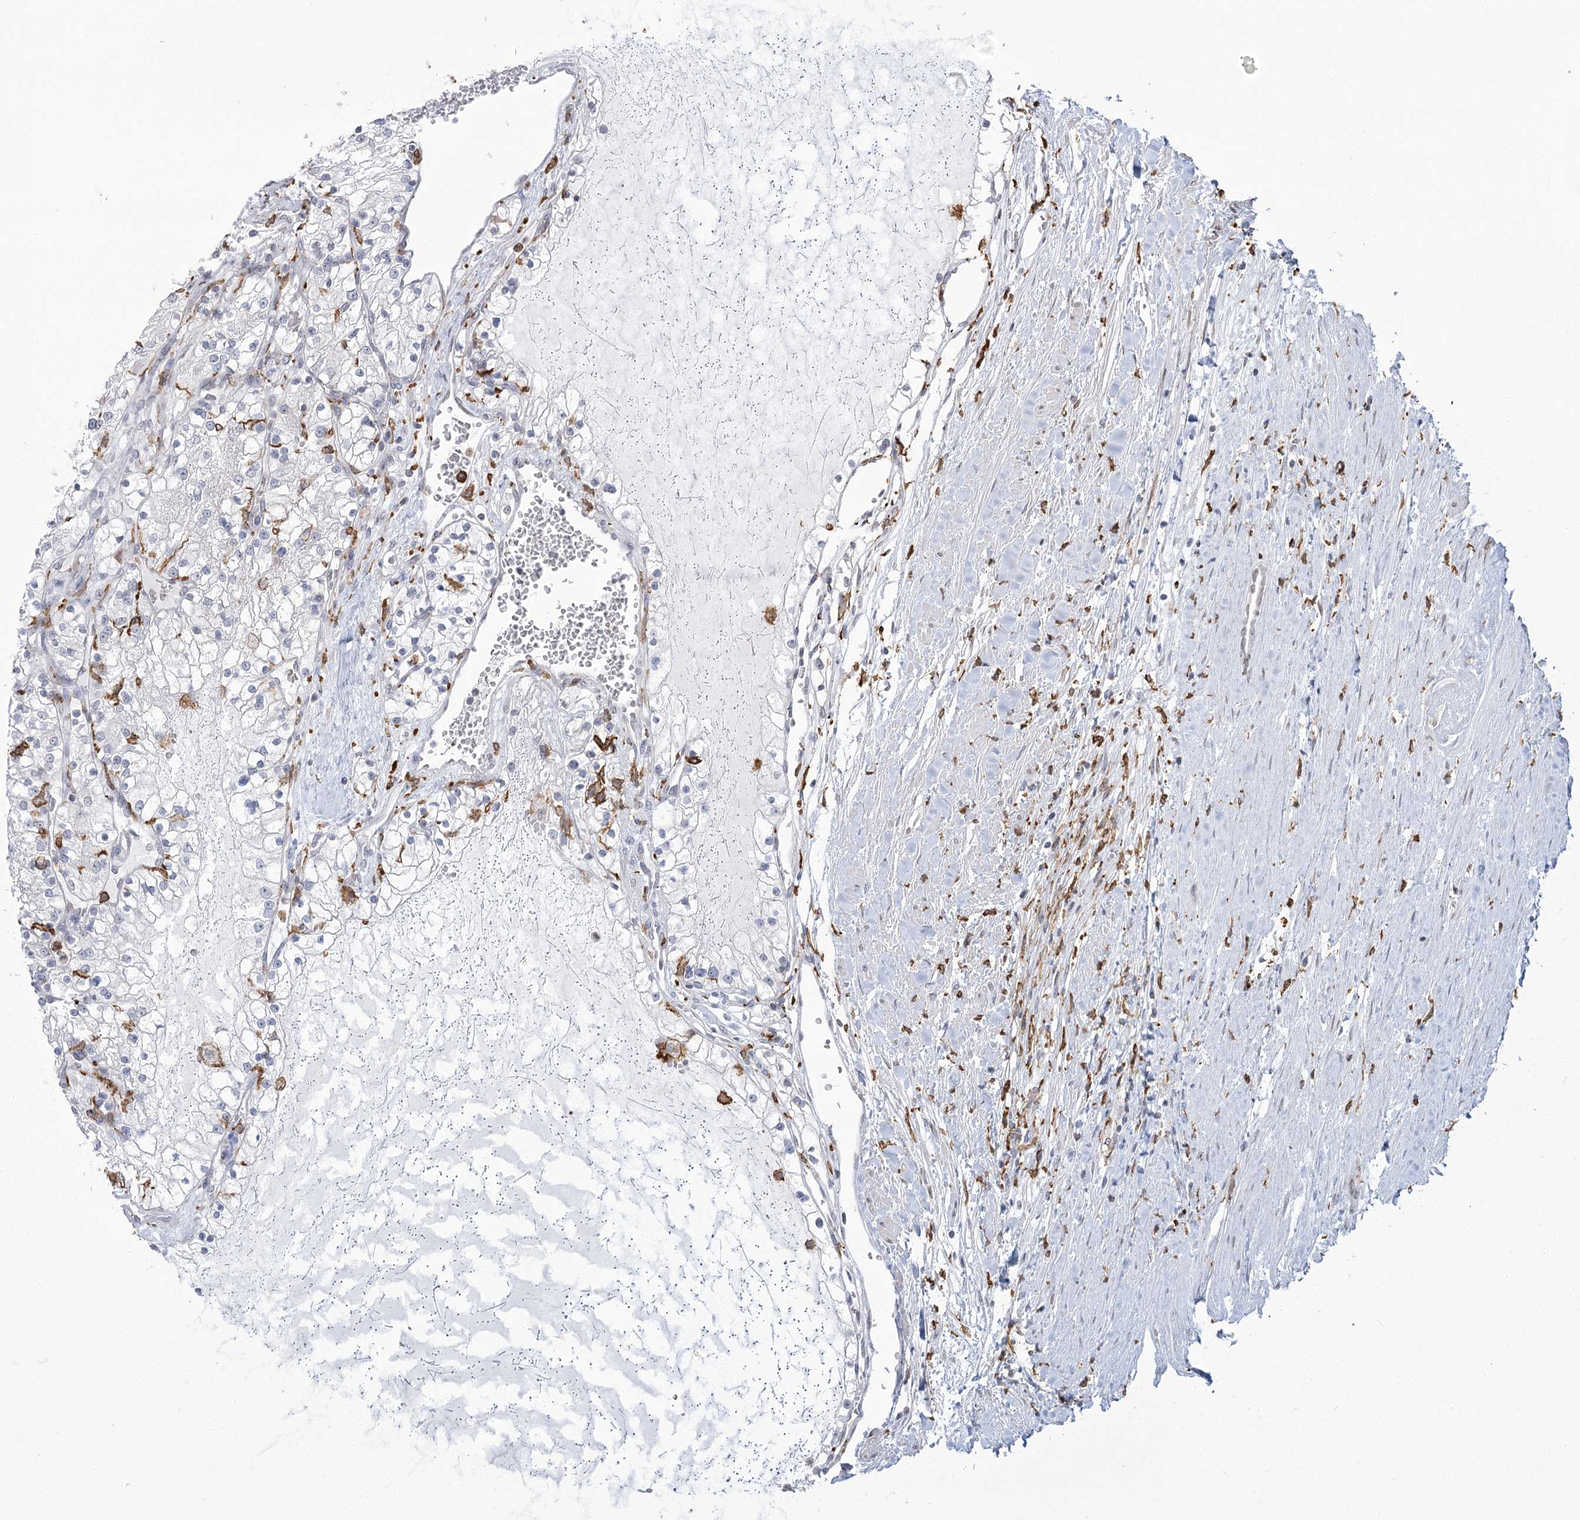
{"staining": {"intensity": "negative", "quantity": "none", "location": "none"}, "tissue": "renal cancer", "cell_type": "Tumor cells", "image_type": "cancer", "snomed": [{"axis": "morphology", "description": "Normal tissue, NOS"}, {"axis": "morphology", "description": "Adenocarcinoma, NOS"}, {"axis": "topography", "description": "Kidney"}], "caption": "High power microscopy photomicrograph of an immunohistochemistry photomicrograph of renal cancer (adenocarcinoma), revealing no significant staining in tumor cells.", "gene": "C11orf1", "patient": {"sex": "male", "age": 68}}